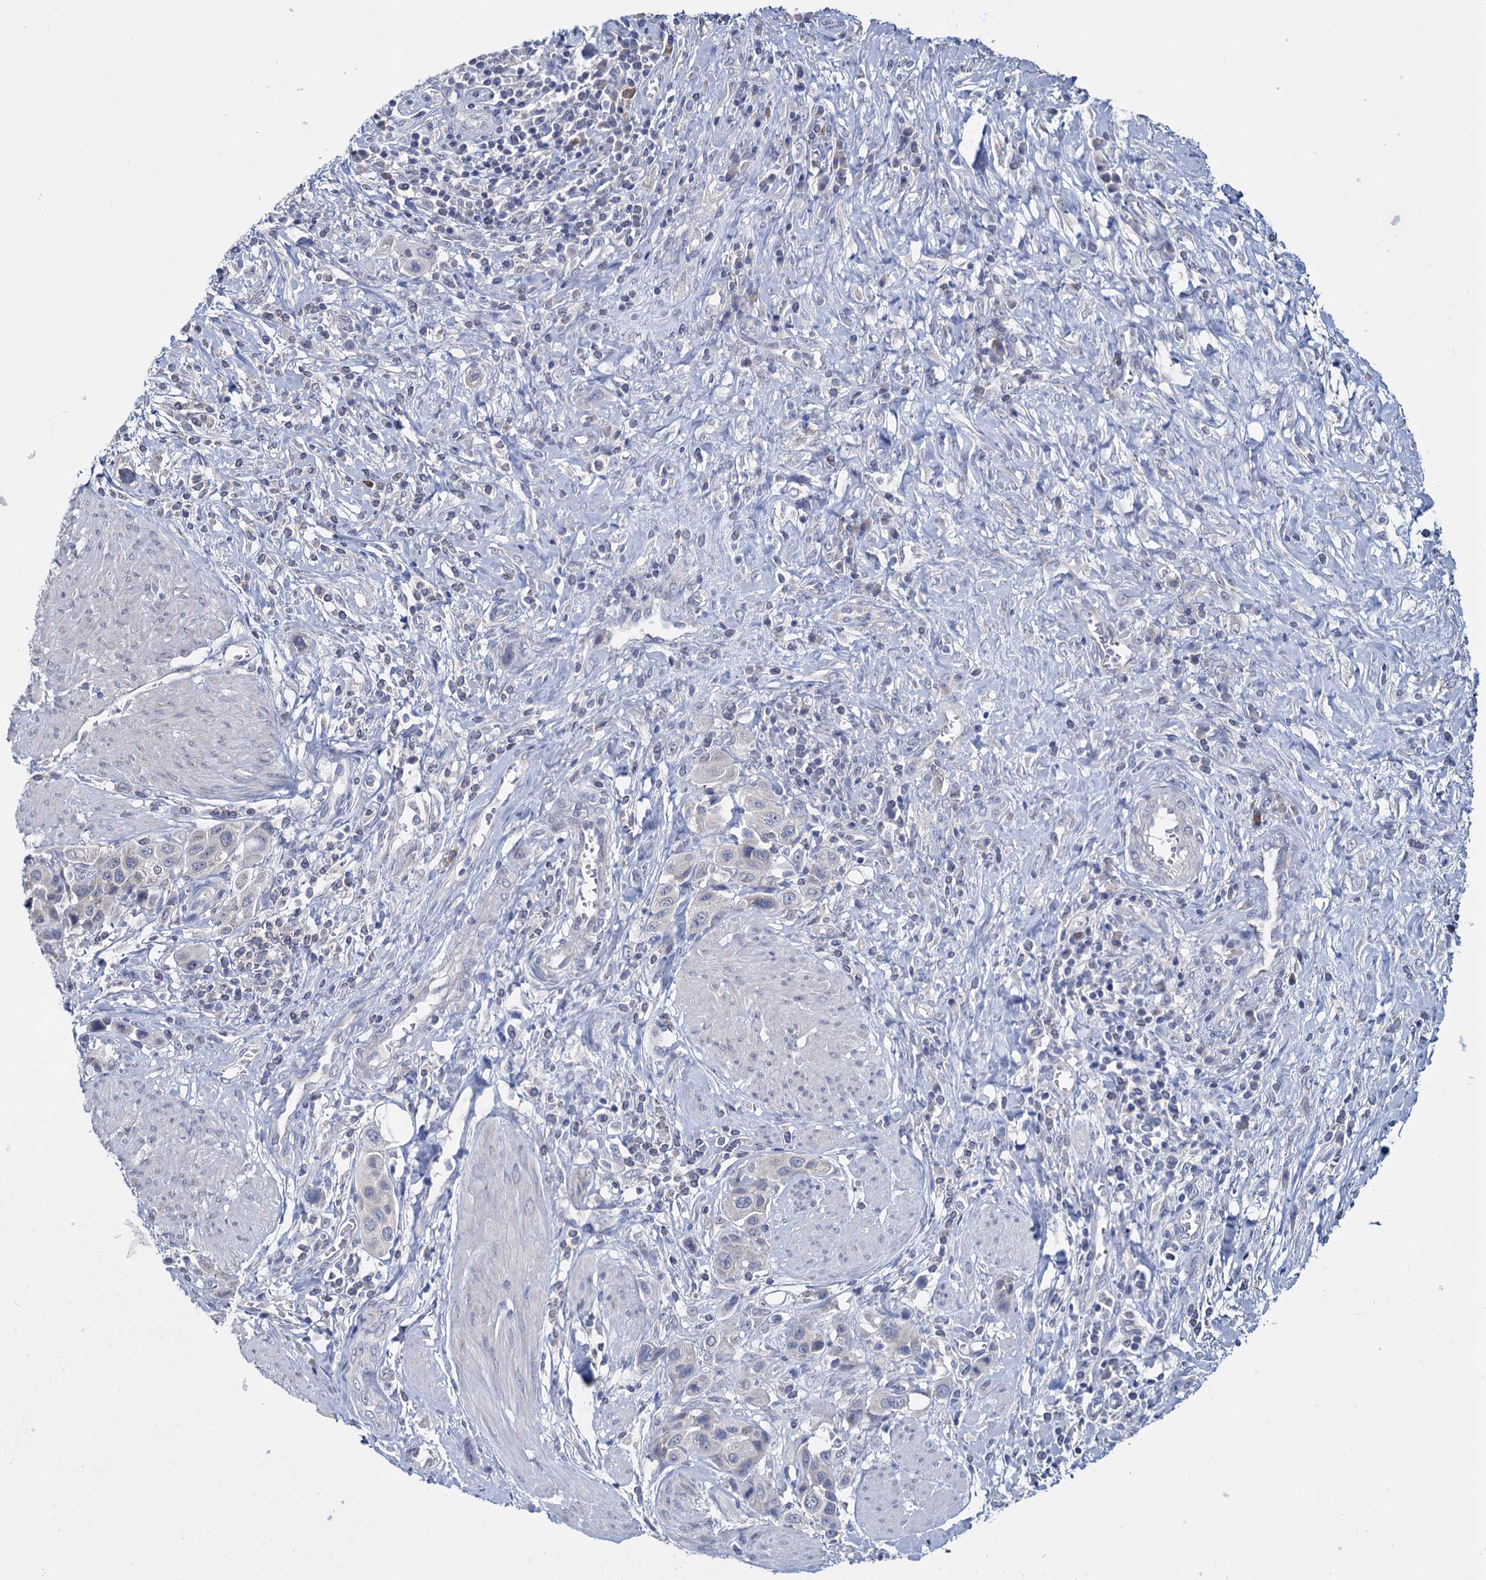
{"staining": {"intensity": "negative", "quantity": "none", "location": "none"}, "tissue": "urothelial cancer", "cell_type": "Tumor cells", "image_type": "cancer", "snomed": [{"axis": "morphology", "description": "Urothelial carcinoma, High grade"}, {"axis": "topography", "description": "Urinary bladder"}], "caption": "A photomicrograph of human high-grade urothelial carcinoma is negative for staining in tumor cells.", "gene": "GSTM2", "patient": {"sex": "male", "age": 50}}